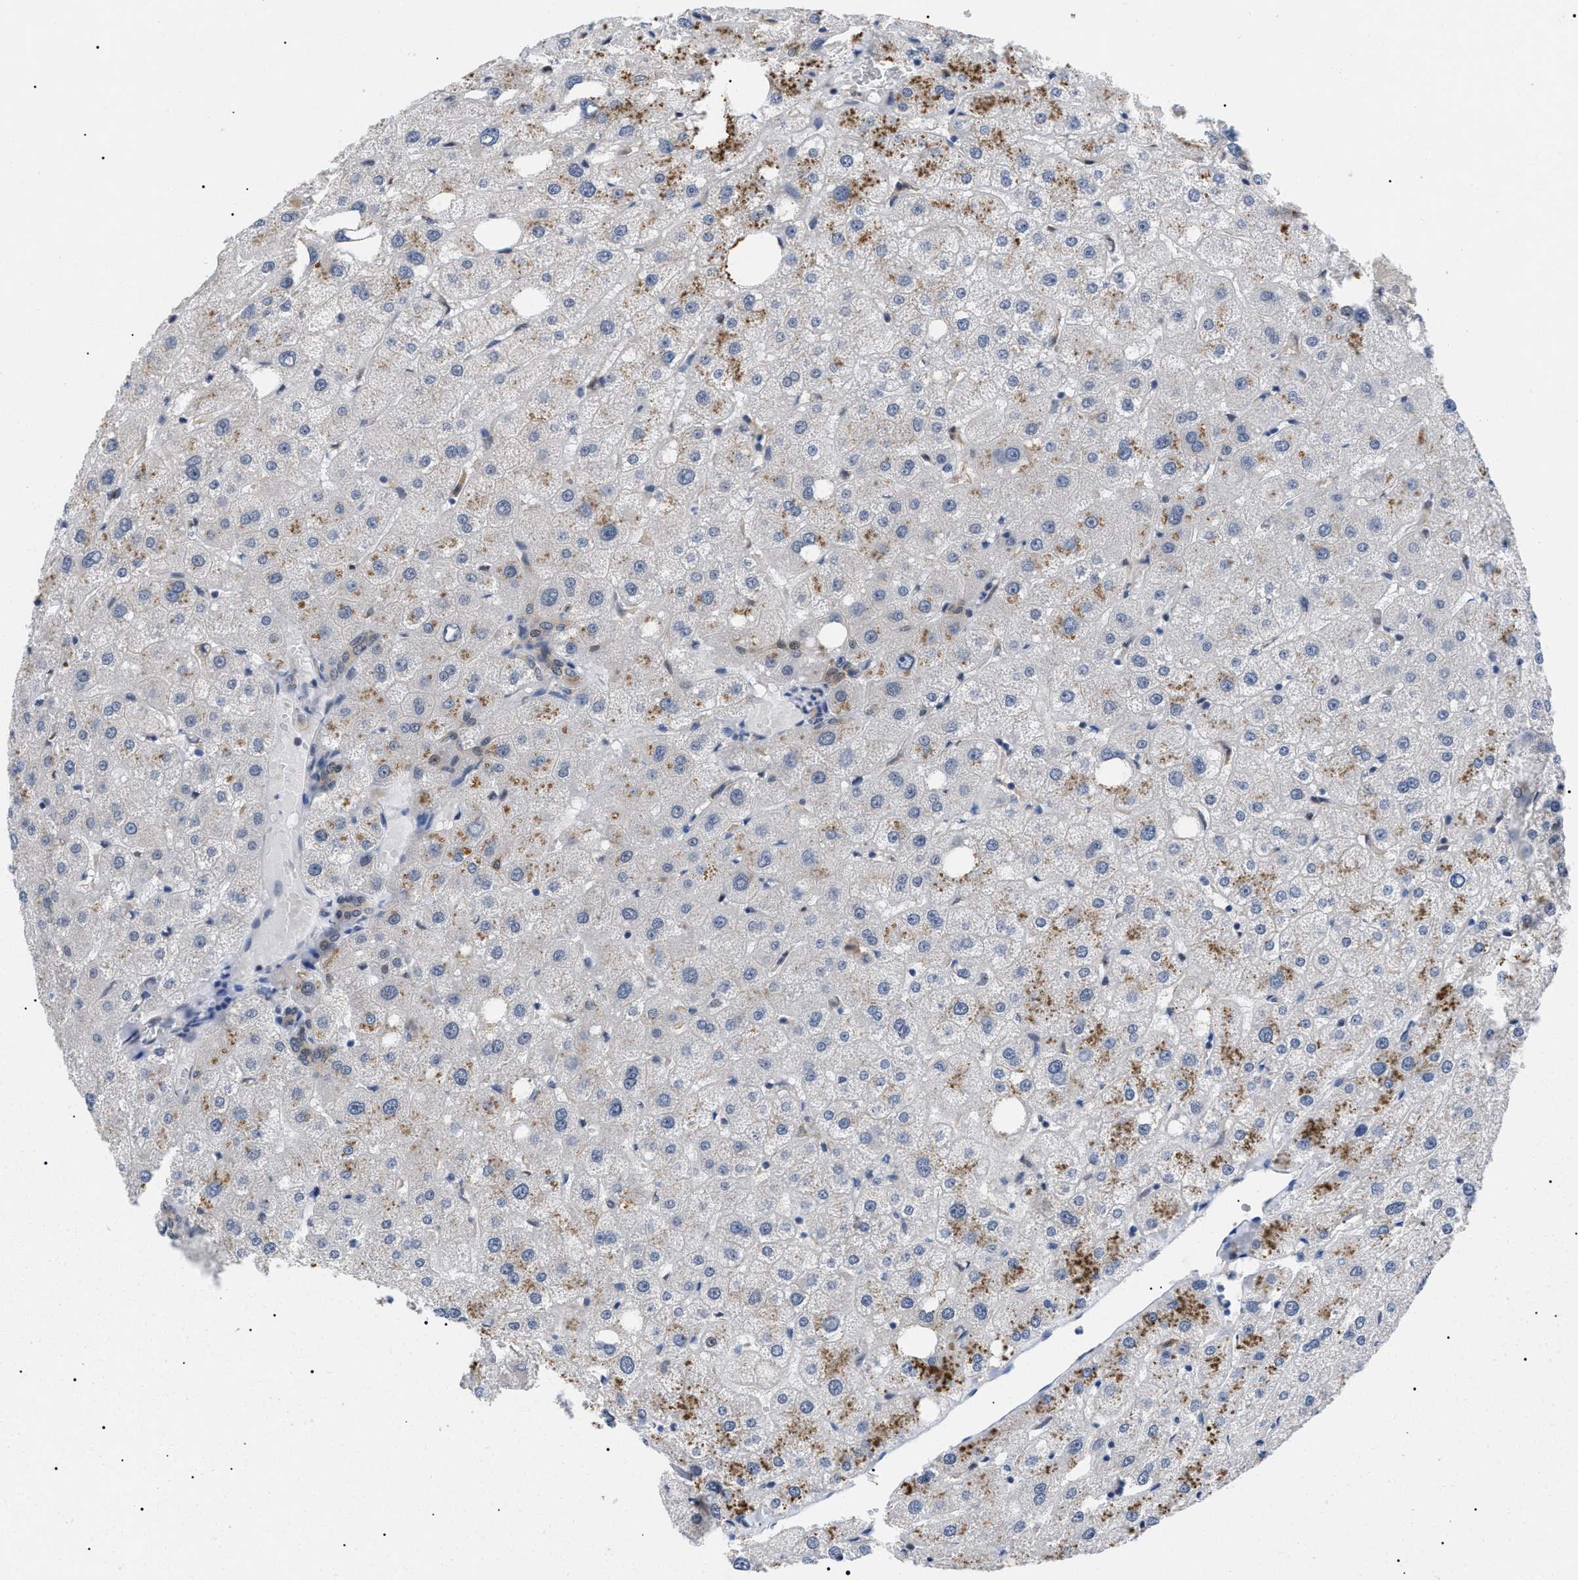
{"staining": {"intensity": "negative", "quantity": "none", "location": "none"}, "tissue": "liver", "cell_type": "Cholangiocytes", "image_type": "normal", "snomed": [{"axis": "morphology", "description": "Normal tissue, NOS"}, {"axis": "topography", "description": "Liver"}], "caption": "Benign liver was stained to show a protein in brown. There is no significant staining in cholangiocytes.", "gene": "GARRE1", "patient": {"sex": "male", "age": 73}}